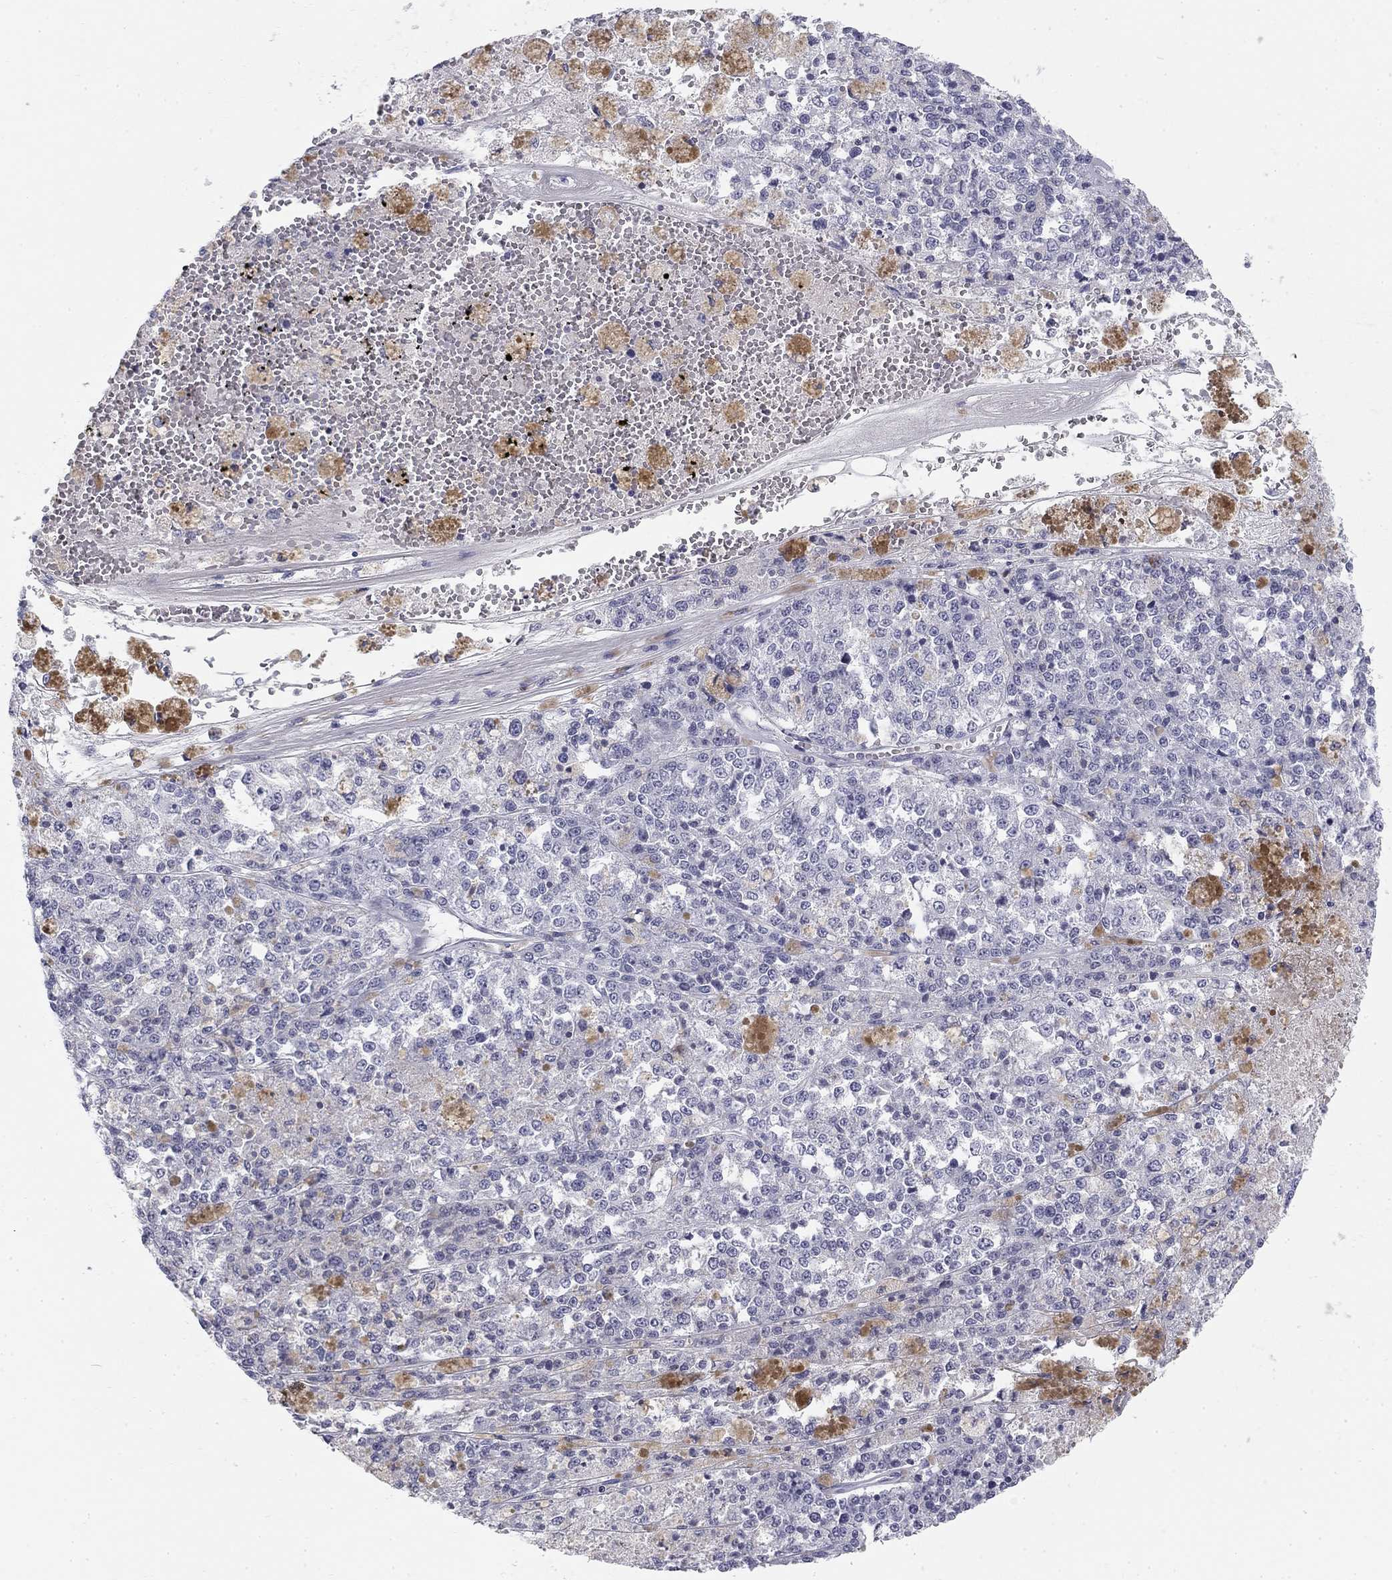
{"staining": {"intensity": "negative", "quantity": "none", "location": "none"}, "tissue": "melanoma", "cell_type": "Tumor cells", "image_type": "cancer", "snomed": [{"axis": "morphology", "description": "Malignant melanoma, Metastatic site"}, {"axis": "topography", "description": "Lymph node"}], "caption": "Immunohistochemistry of human malignant melanoma (metastatic site) displays no positivity in tumor cells. (Brightfield microscopy of DAB immunohistochemistry at high magnification).", "gene": "SULT2B1", "patient": {"sex": "female", "age": 64}}